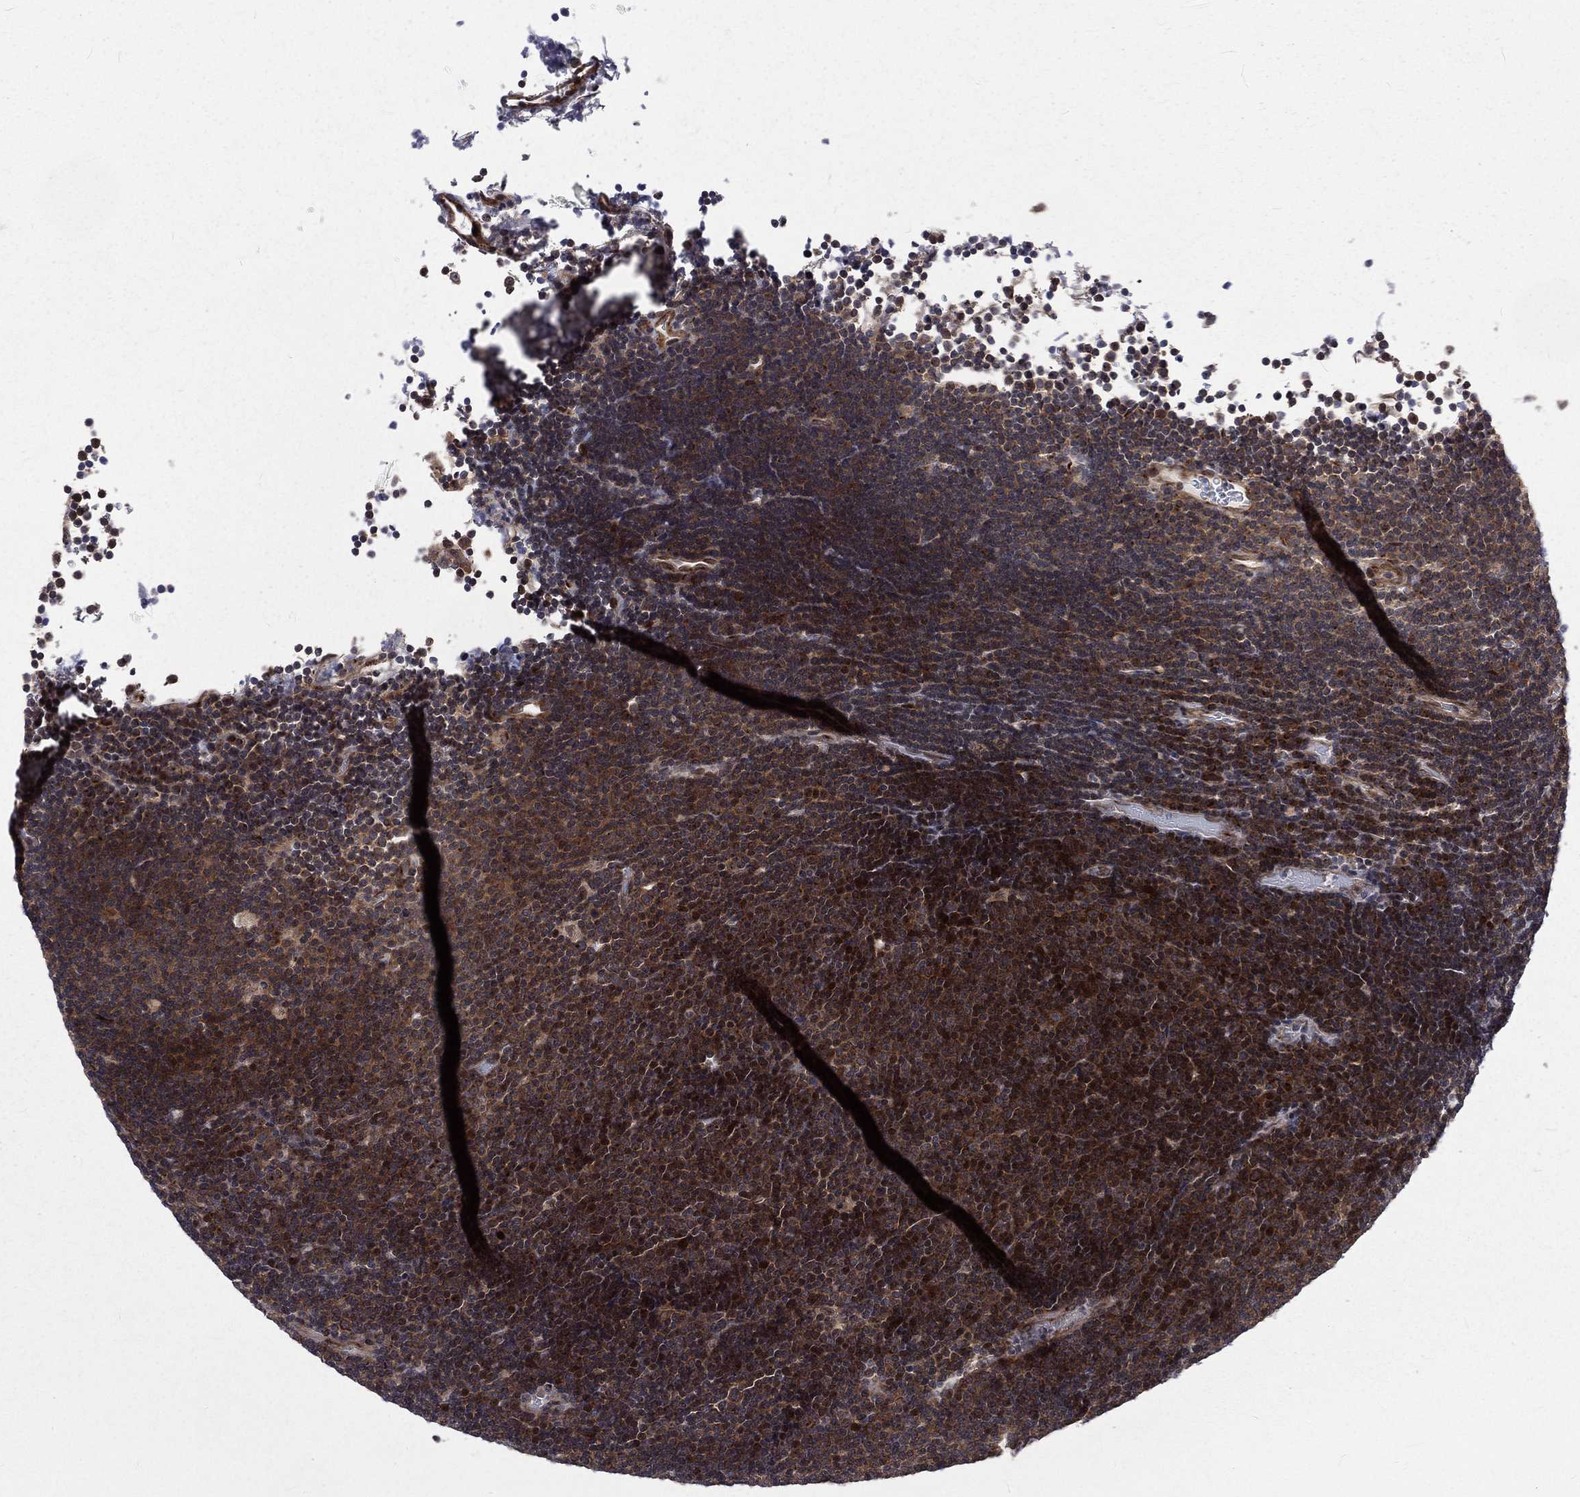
{"staining": {"intensity": "moderate", "quantity": ">75%", "location": "cytoplasmic/membranous"}, "tissue": "lymphoma", "cell_type": "Tumor cells", "image_type": "cancer", "snomed": [{"axis": "morphology", "description": "Malignant lymphoma, non-Hodgkin's type, Low grade"}, {"axis": "topography", "description": "Brain"}], "caption": "Lymphoma tissue shows moderate cytoplasmic/membranous positivity in approximately >75% of tumor cells", "gene": "ARL3", "patient": {"sex": "female", "age": 66}}